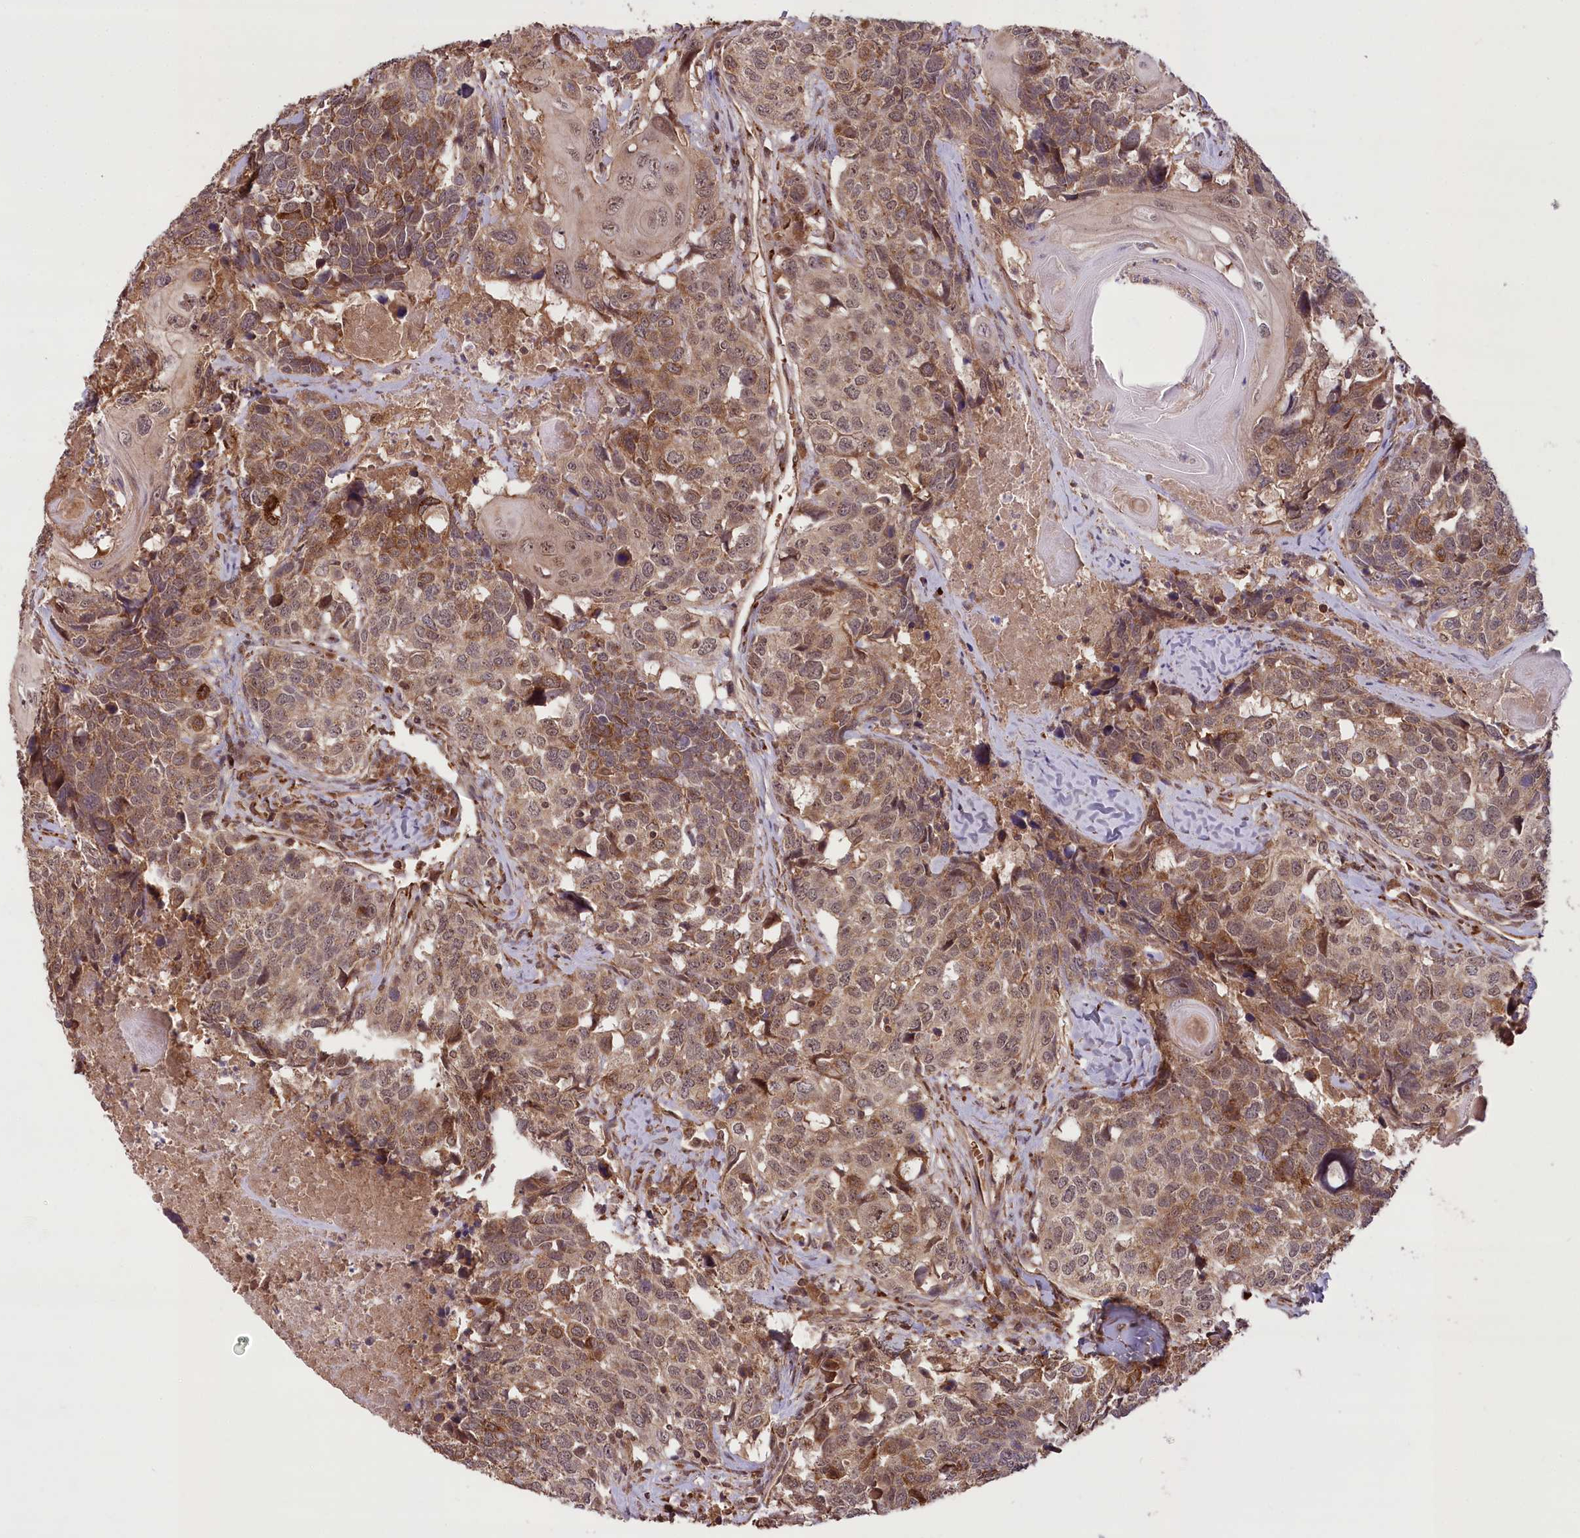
{"staining": {"intensity": "moderate", "quantity": ">75%", "location": "cytoplasmic/membranous,nuclear"}, "tissue": "head and neck cancer", "cell_type": "Tumor cells", "image_type": "cancer", "snomed": [{"axis": "morphology", "description": "Squamous cell carcinoma, NOS"}, {"axis": "topography", "description": "Head-Neck"}], "caption": "Protein staining displays moderate cytoplasmic/membranous and nuclear positivity in about >75% of tumor cells in head and neck cancer (squamous cell carcinoma). The staining was performed using DAB (3,3'-diaminobenzidine), with brown indicating positive protein expression. Nuclei are stained blue with hematoxylin.", "gene": "CARD19", "patient": {"sex": "male", "age": 66}}